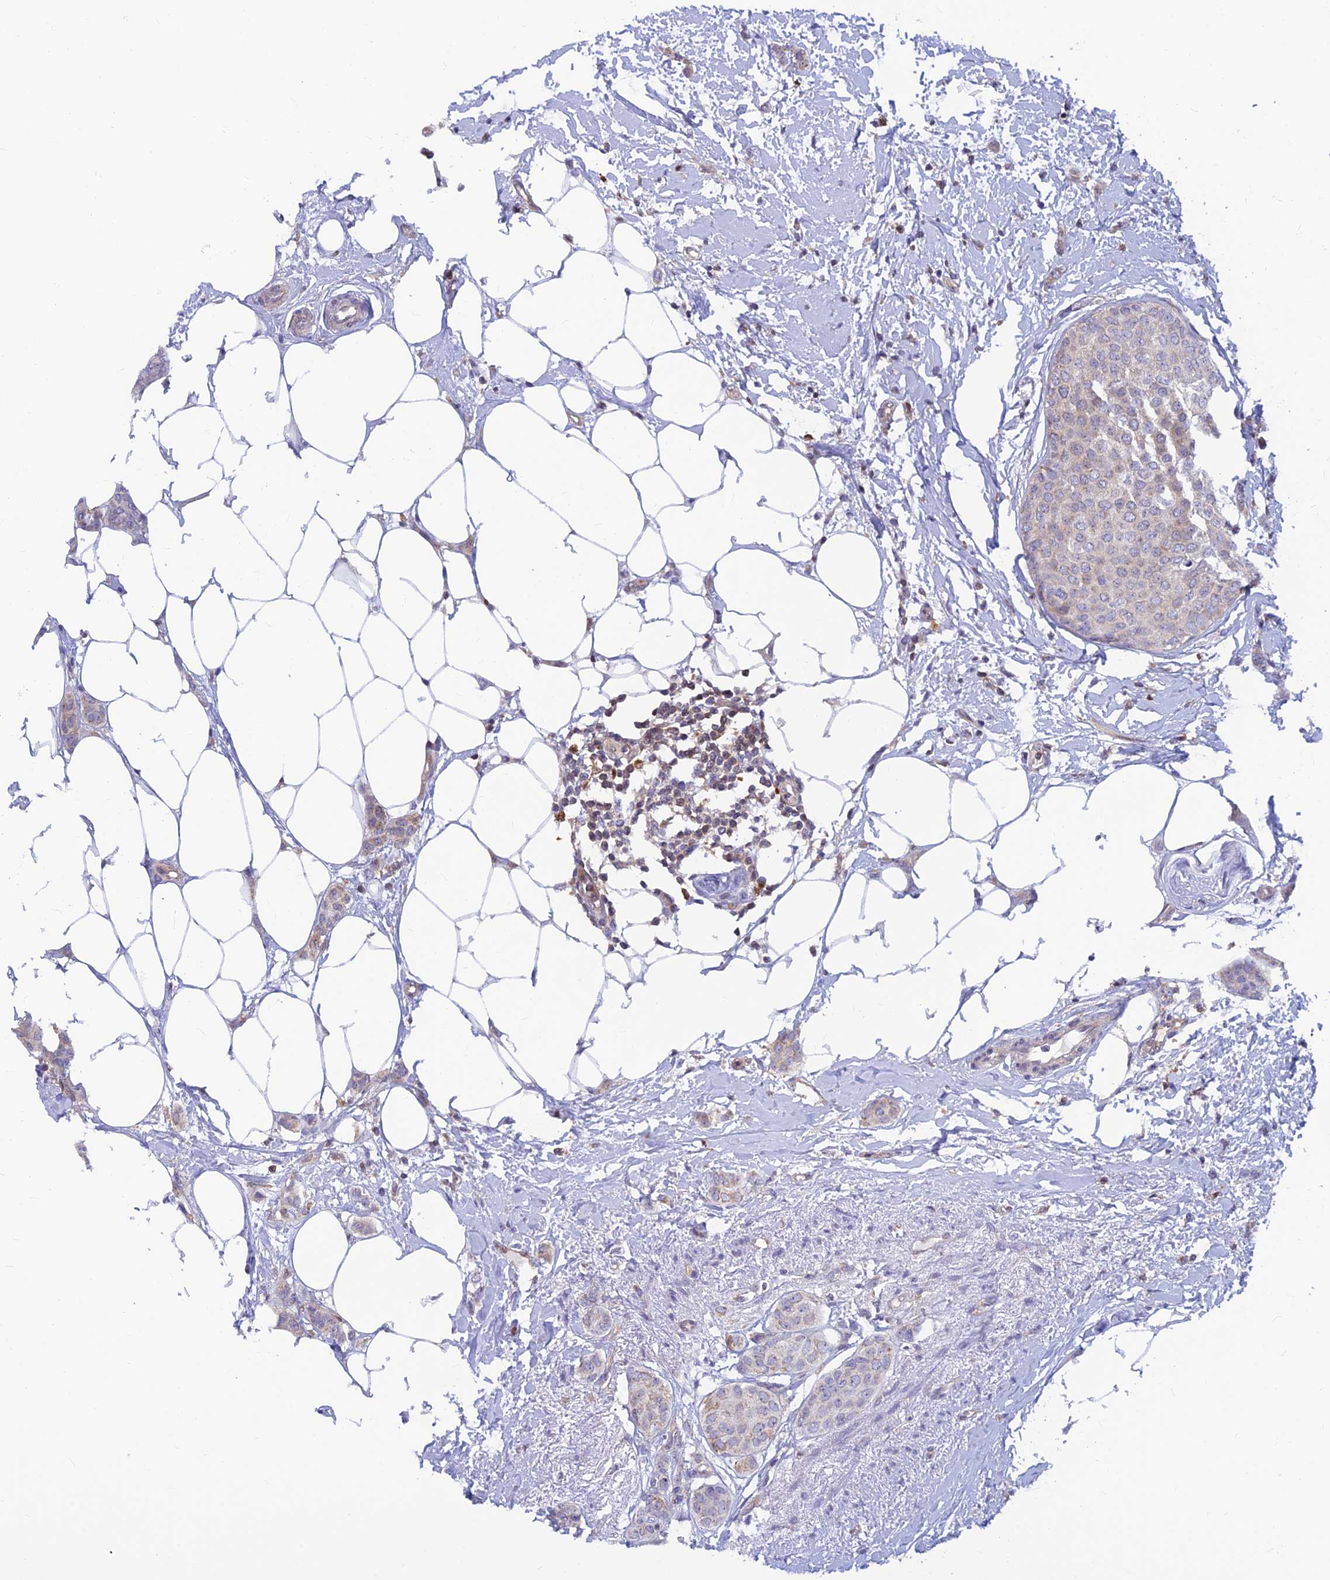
{"staining": {"intensity": "negative", "quantity": "none", "location": "none"}, "tissue": "breast cancer", "cell_type": "Tumor cells", "image_type": "cancer", "snomed": [{"axis": "morphology", "description": "Duct carcinoma"}, {"axis": "topography", "description": "Breast"}], "caption": "DAB (3,3'-diaminobenzidine) immunohistochemical staining of breast infiltrating ductal carcinoma exhibits no significant positivity in tumor cells.", "gene": "LYSMD2", "patient": {"sex": "female", "age": 72}}